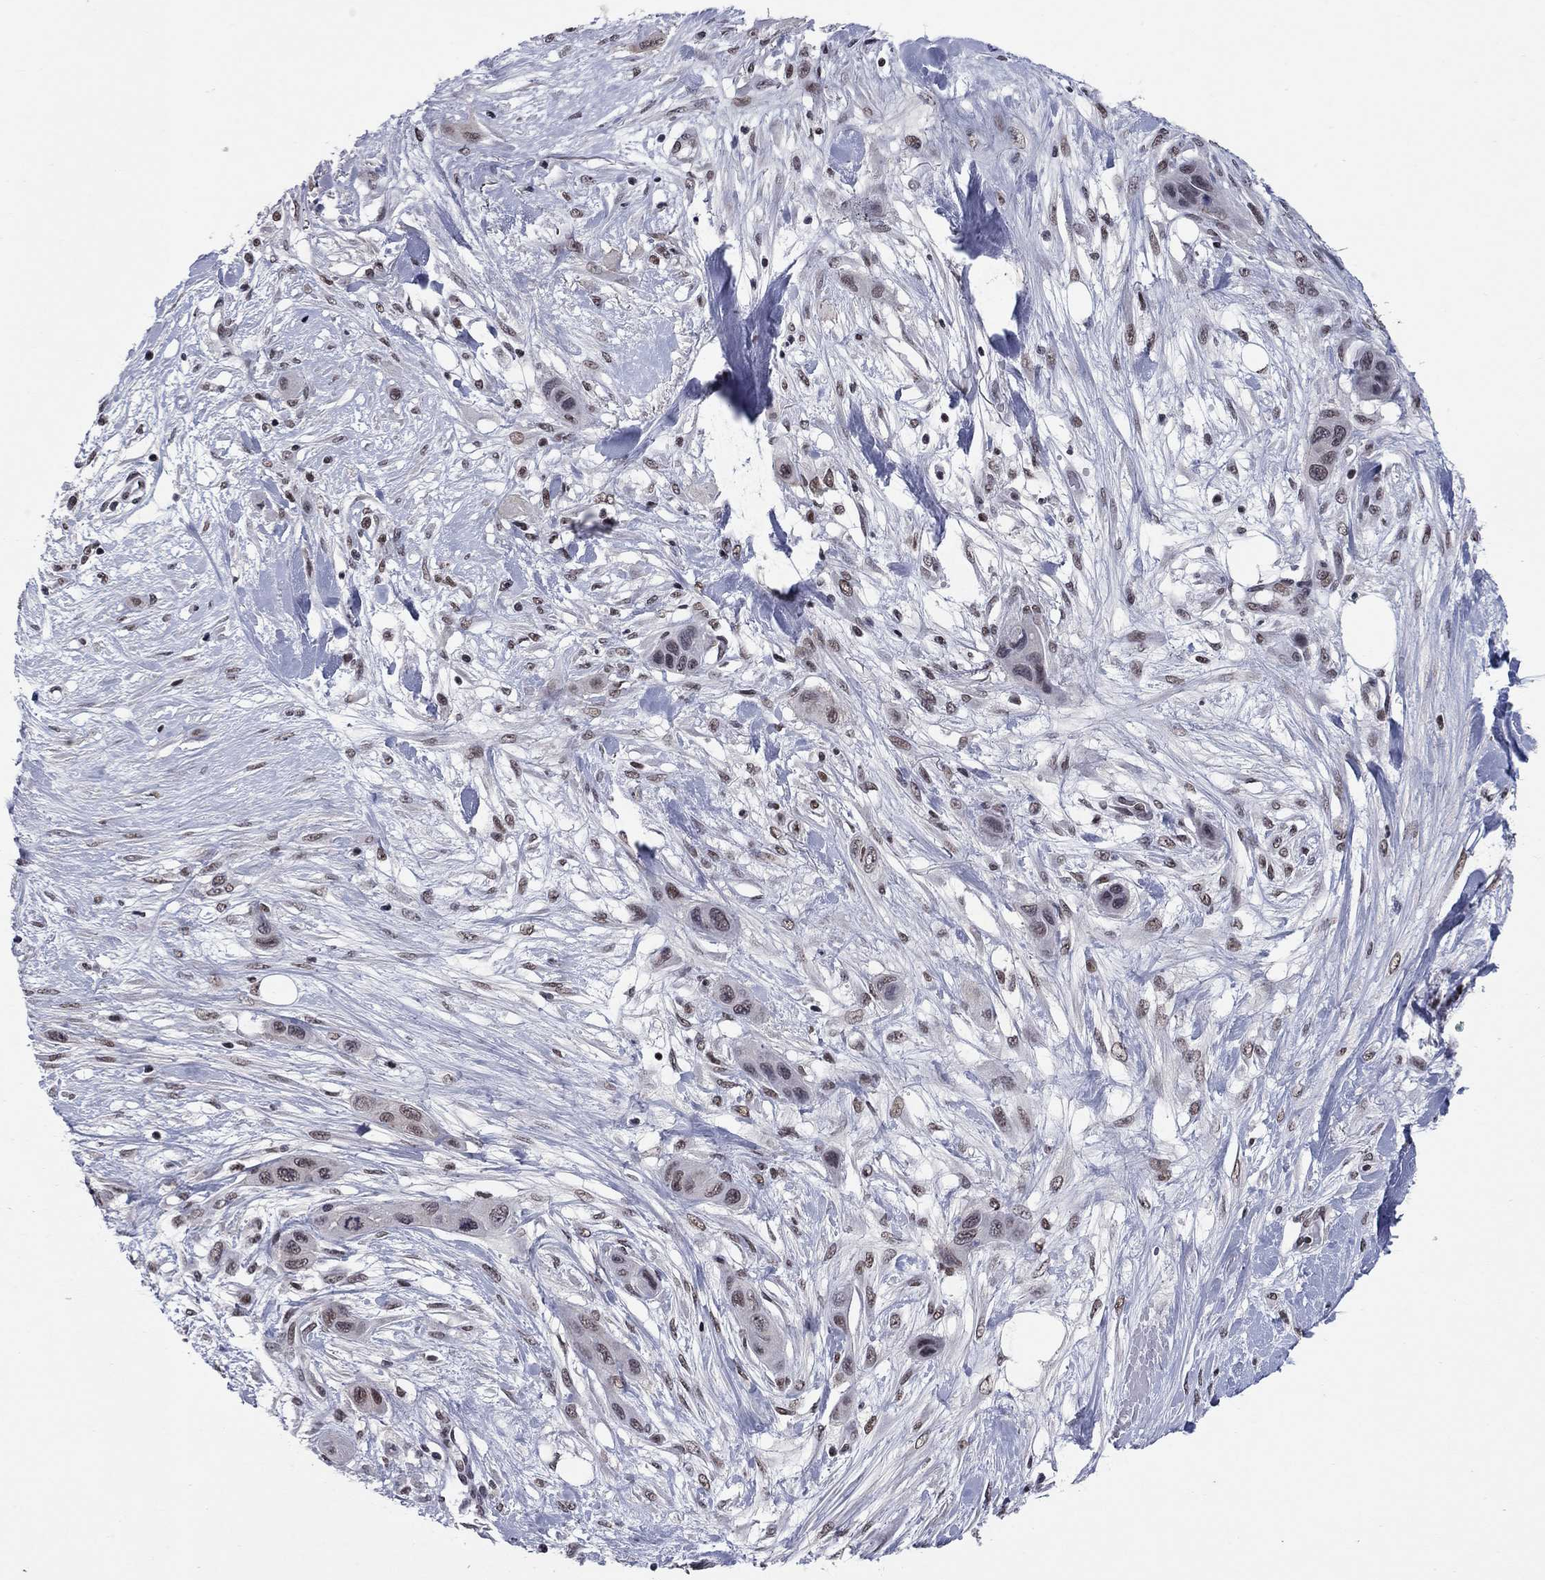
{"staining": {"intensity": "weak", "quantity": "<25%", "location": "nuclear"}, "tissue": "skin cancer", "cell_type": "Tumor cells", "image_type": "cancer", "snomed": [{"axis": "morphology", "description": "Squamous cell carcinoma, NOS"}, {"axis": "topography", "description": "Skin"}], "caption": "Immunohistochemistry (IHC) of human squamous cell carcinoma (skin) shows no positivity in tumor cells.", "gene": "TAF9", "patient": {"sex": "male", "age": 79}}